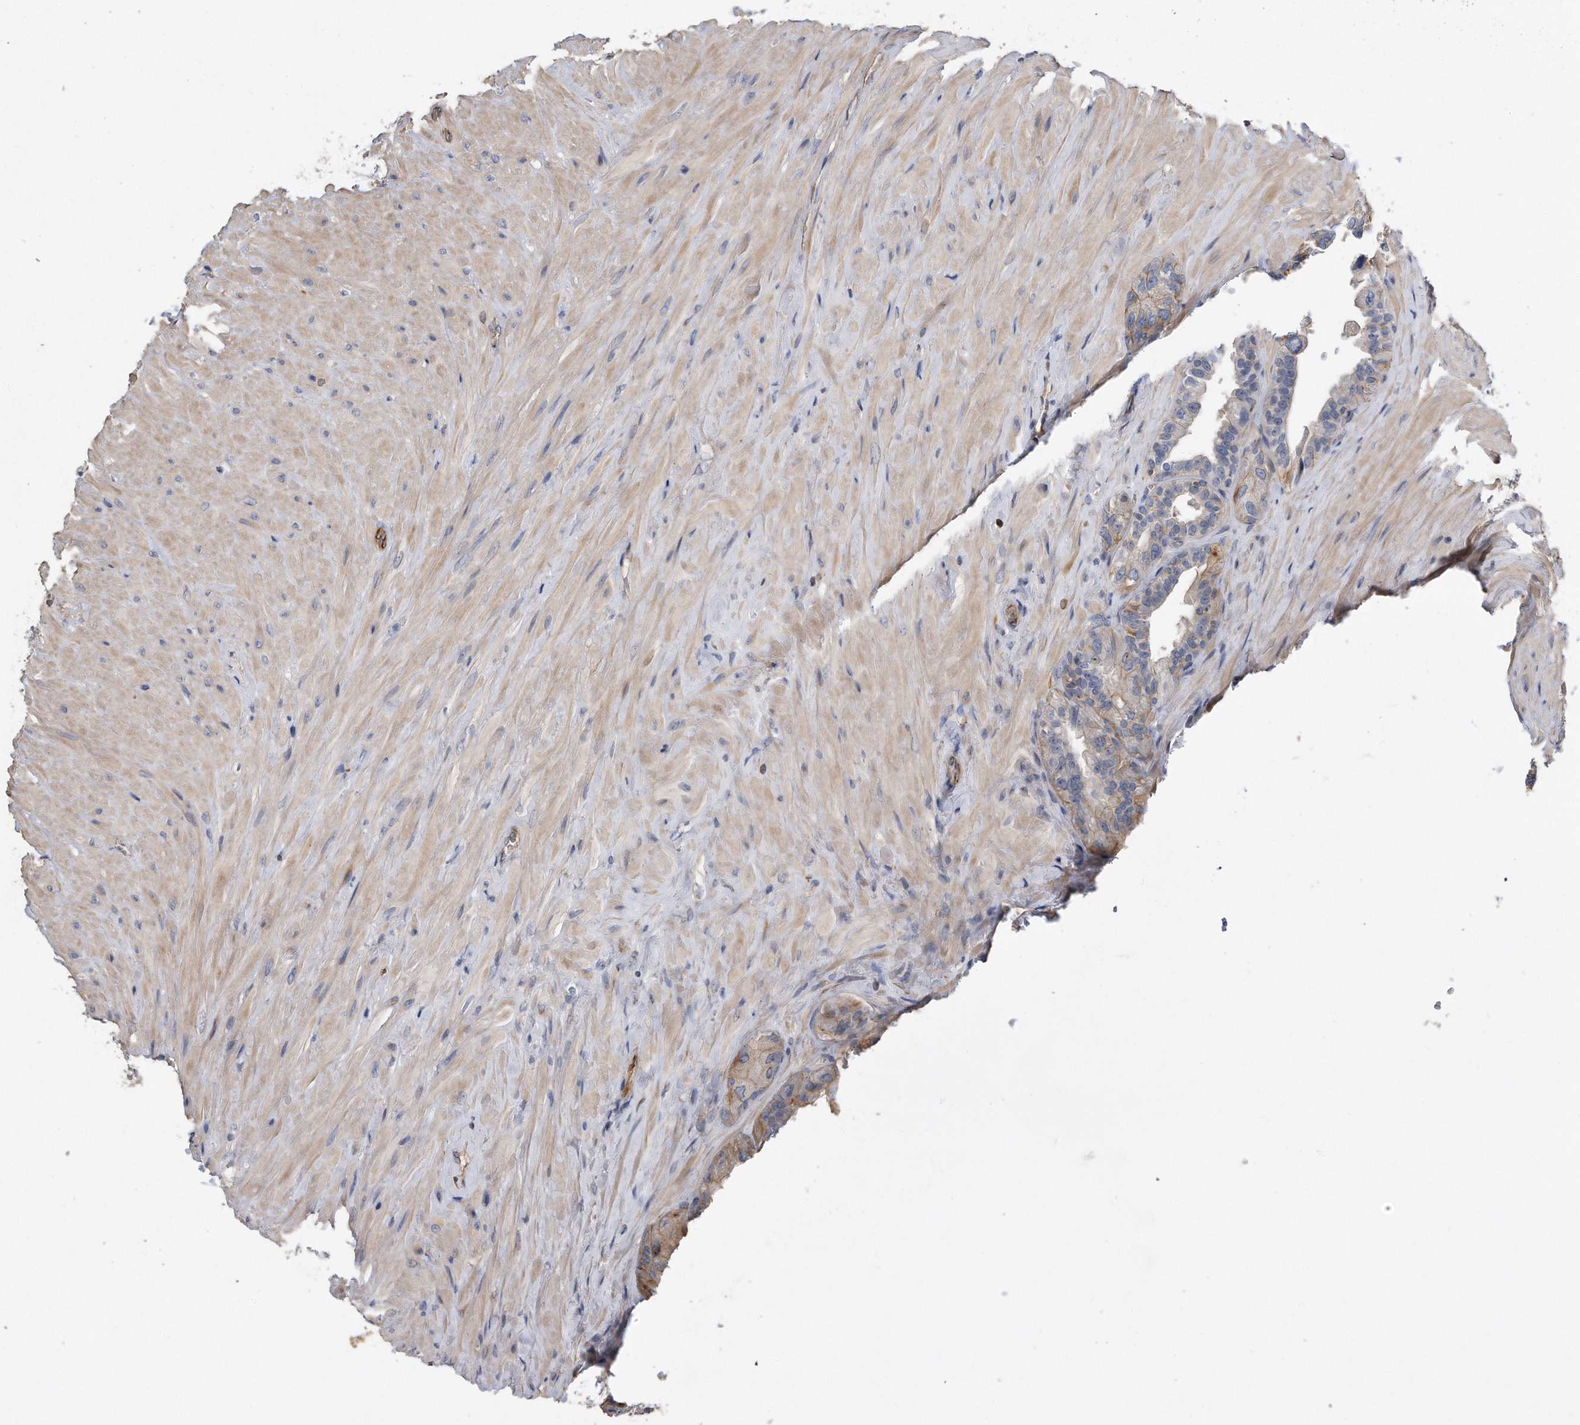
{"staining": {"intensity": "weak", "quantity": "25%-75%", "location": "cytoplasmic/membranous"}, "tissue": "seminal vesicle", "cell_type": "Glandular cells", "image_type": "normal", "snomed": [{"axis": "morphology", "description": "Normal tissue, NOS"}, {"axis": "topography", "description": "Prostate"}, {"axis": "topography", "description": "Seminal veicle"}], "caption": "This is a photomicrograph of immunohistochemistry staining of normal seminal vesicle, which shows weak staining in the cytoplasmic/membranous of glandular cells.", "gene": "GPC1", "patient": {"sex": "male", "age": 67}}